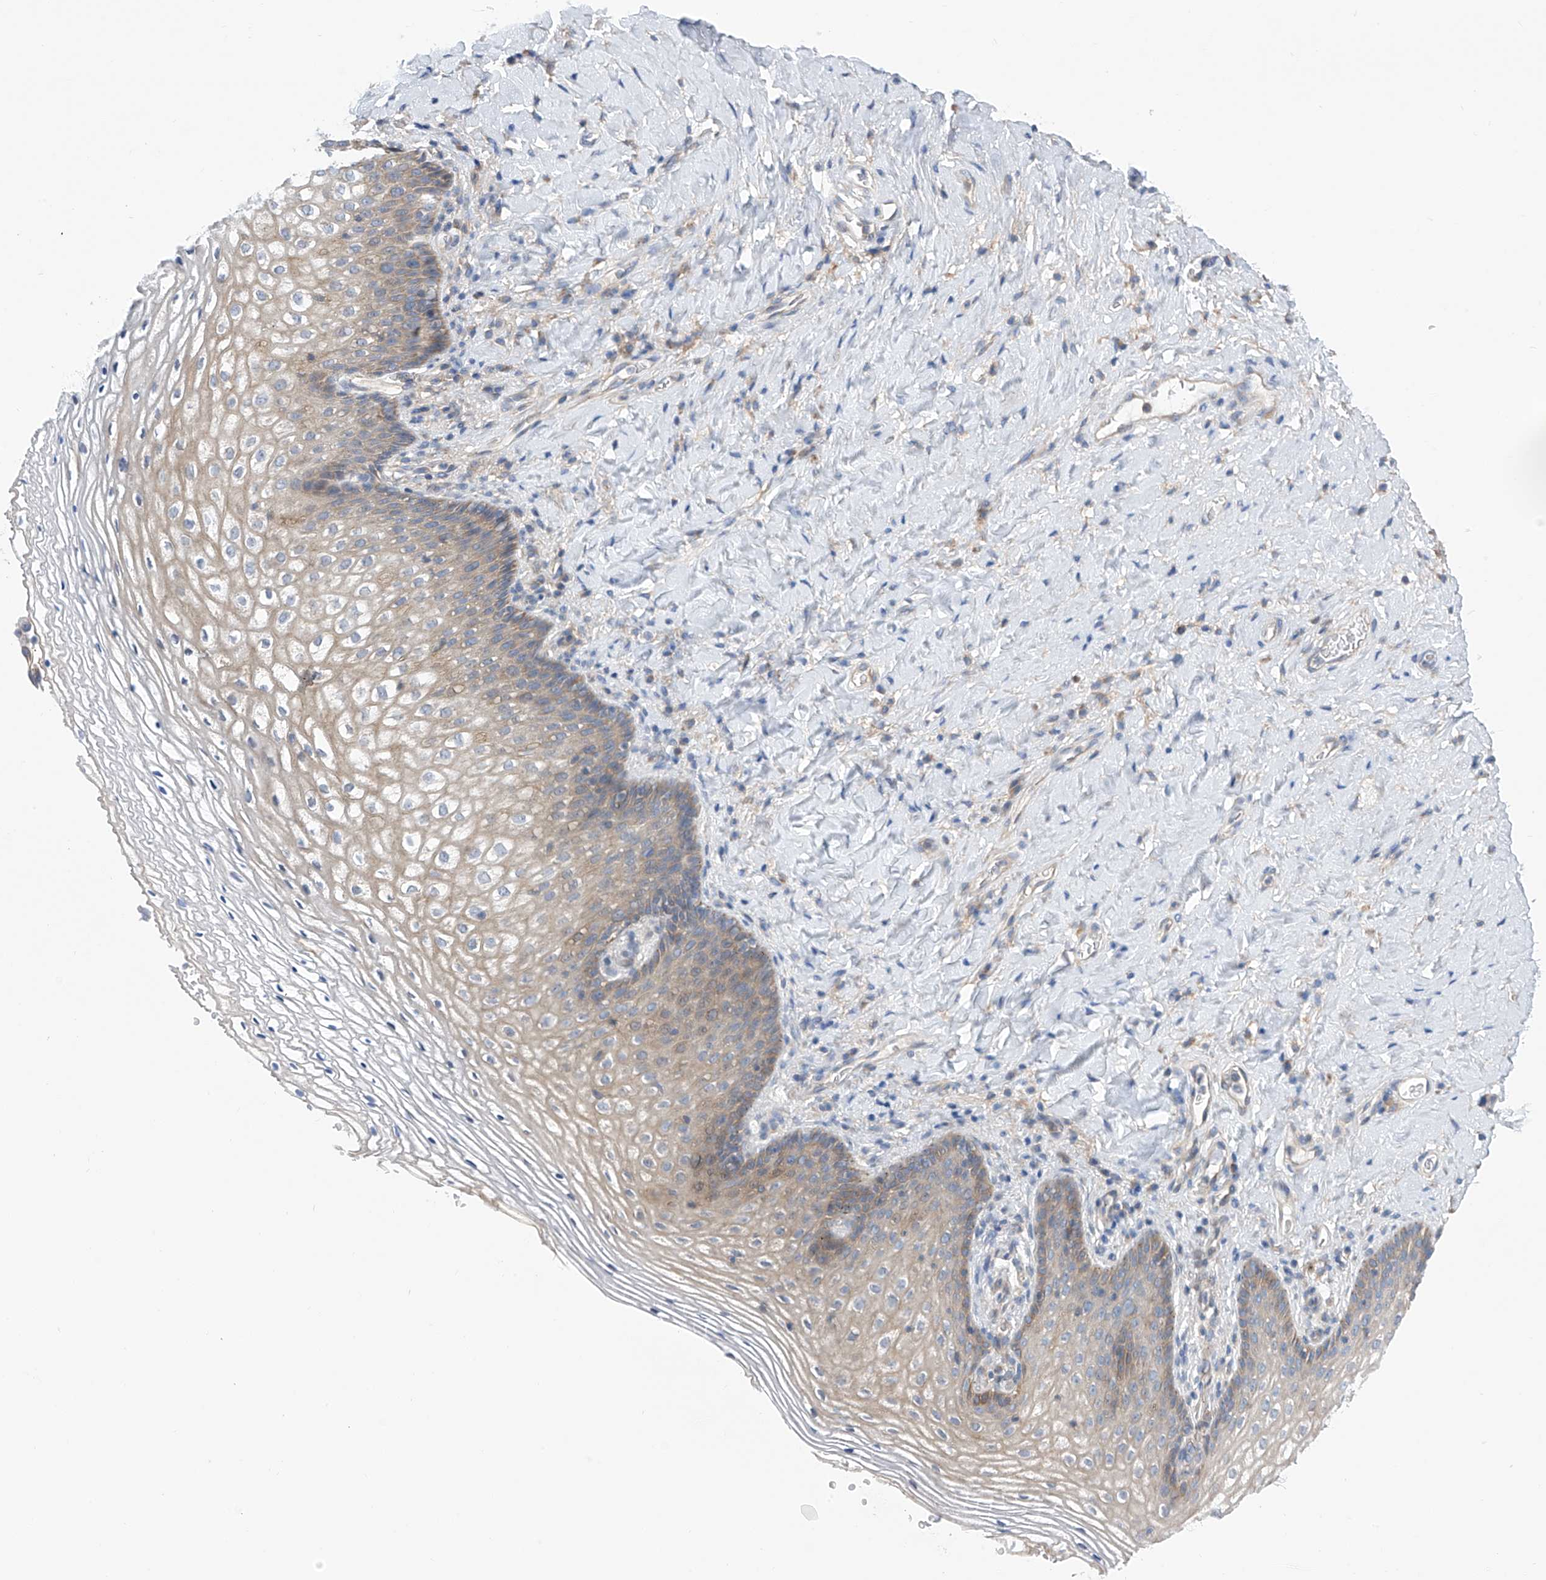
{"staining": {"intensity": "weak", "quantity": "25%-75%", "location": "cytoplasmic/membranous"}, "tissue": "vagina", "cell_type": "Squamous epithelial cells", "image_type": "normal", "snomed": [{"axis": "morphology", "description": "Normal tissue, NOS"}, {"axis": "topography", "description": "Vagina"}], "caption": "A low amount of weak cytoplasmic/membranous expression is present in approximately 25%-75% of squamous epithelial cells in benign vagina. Nuclei are stained in blue.", "gene": "P2RX7", "patient": {"sex": "female", "age": 60}}